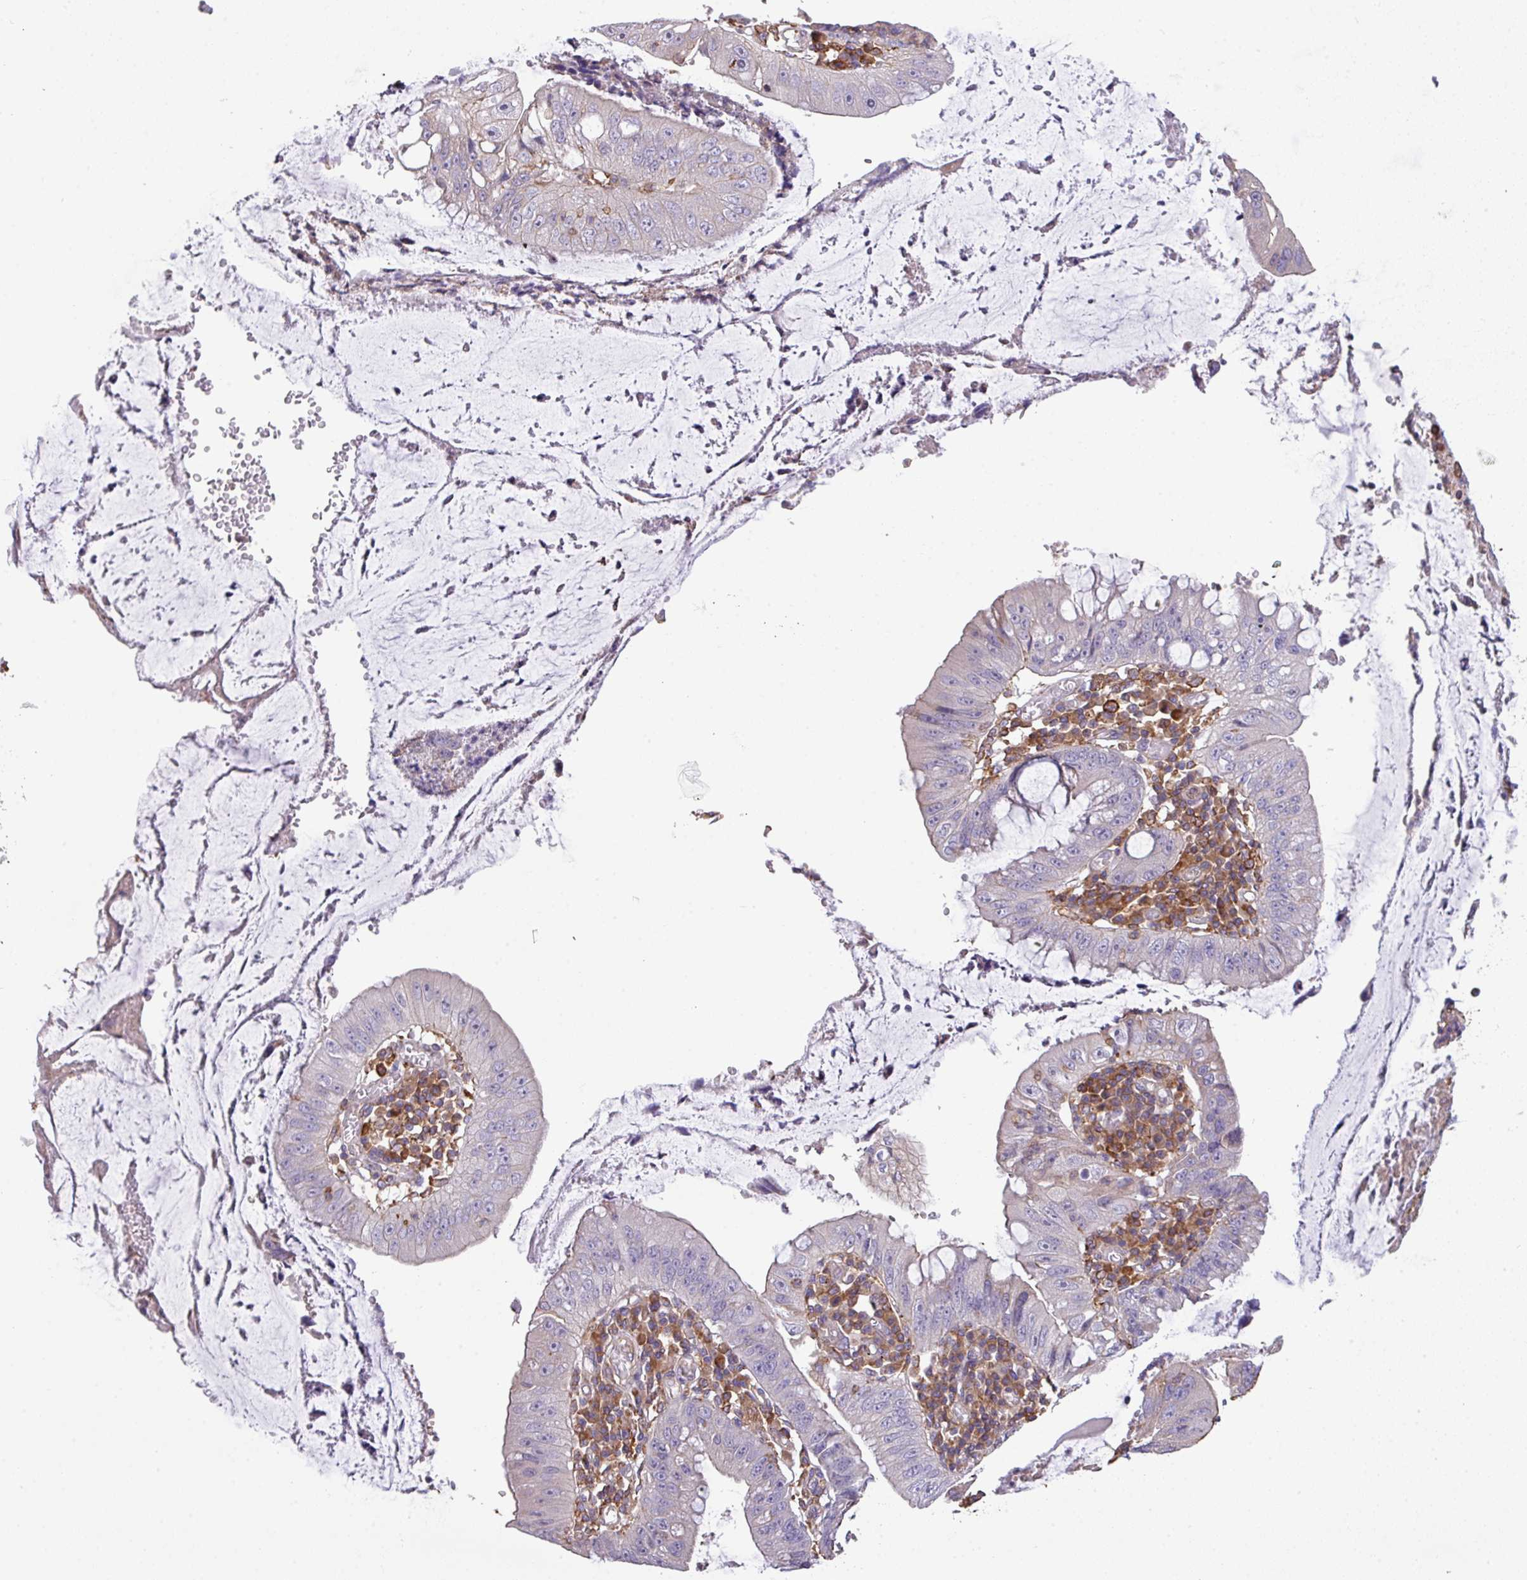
{"staining": {"intensity": "negative", "quantity": "none", "location": "none"}, "tissue": "stomach cancer", "cell_type": "Tumor cells", "image_type": "cancer", "snomed": [{"axis": "morphology", "description": "Adenocarcinoma, NOS"}, {"axis": "topography", "description": "Stomach"}], "caption": "DAB (3,3'-diaminobenzidine) immunohistochemical staining of stomach cancer reveals no significant positivity in tumor cells.", "gene": "LRRC41", "patient": {"sex": "male", "age": 59}}